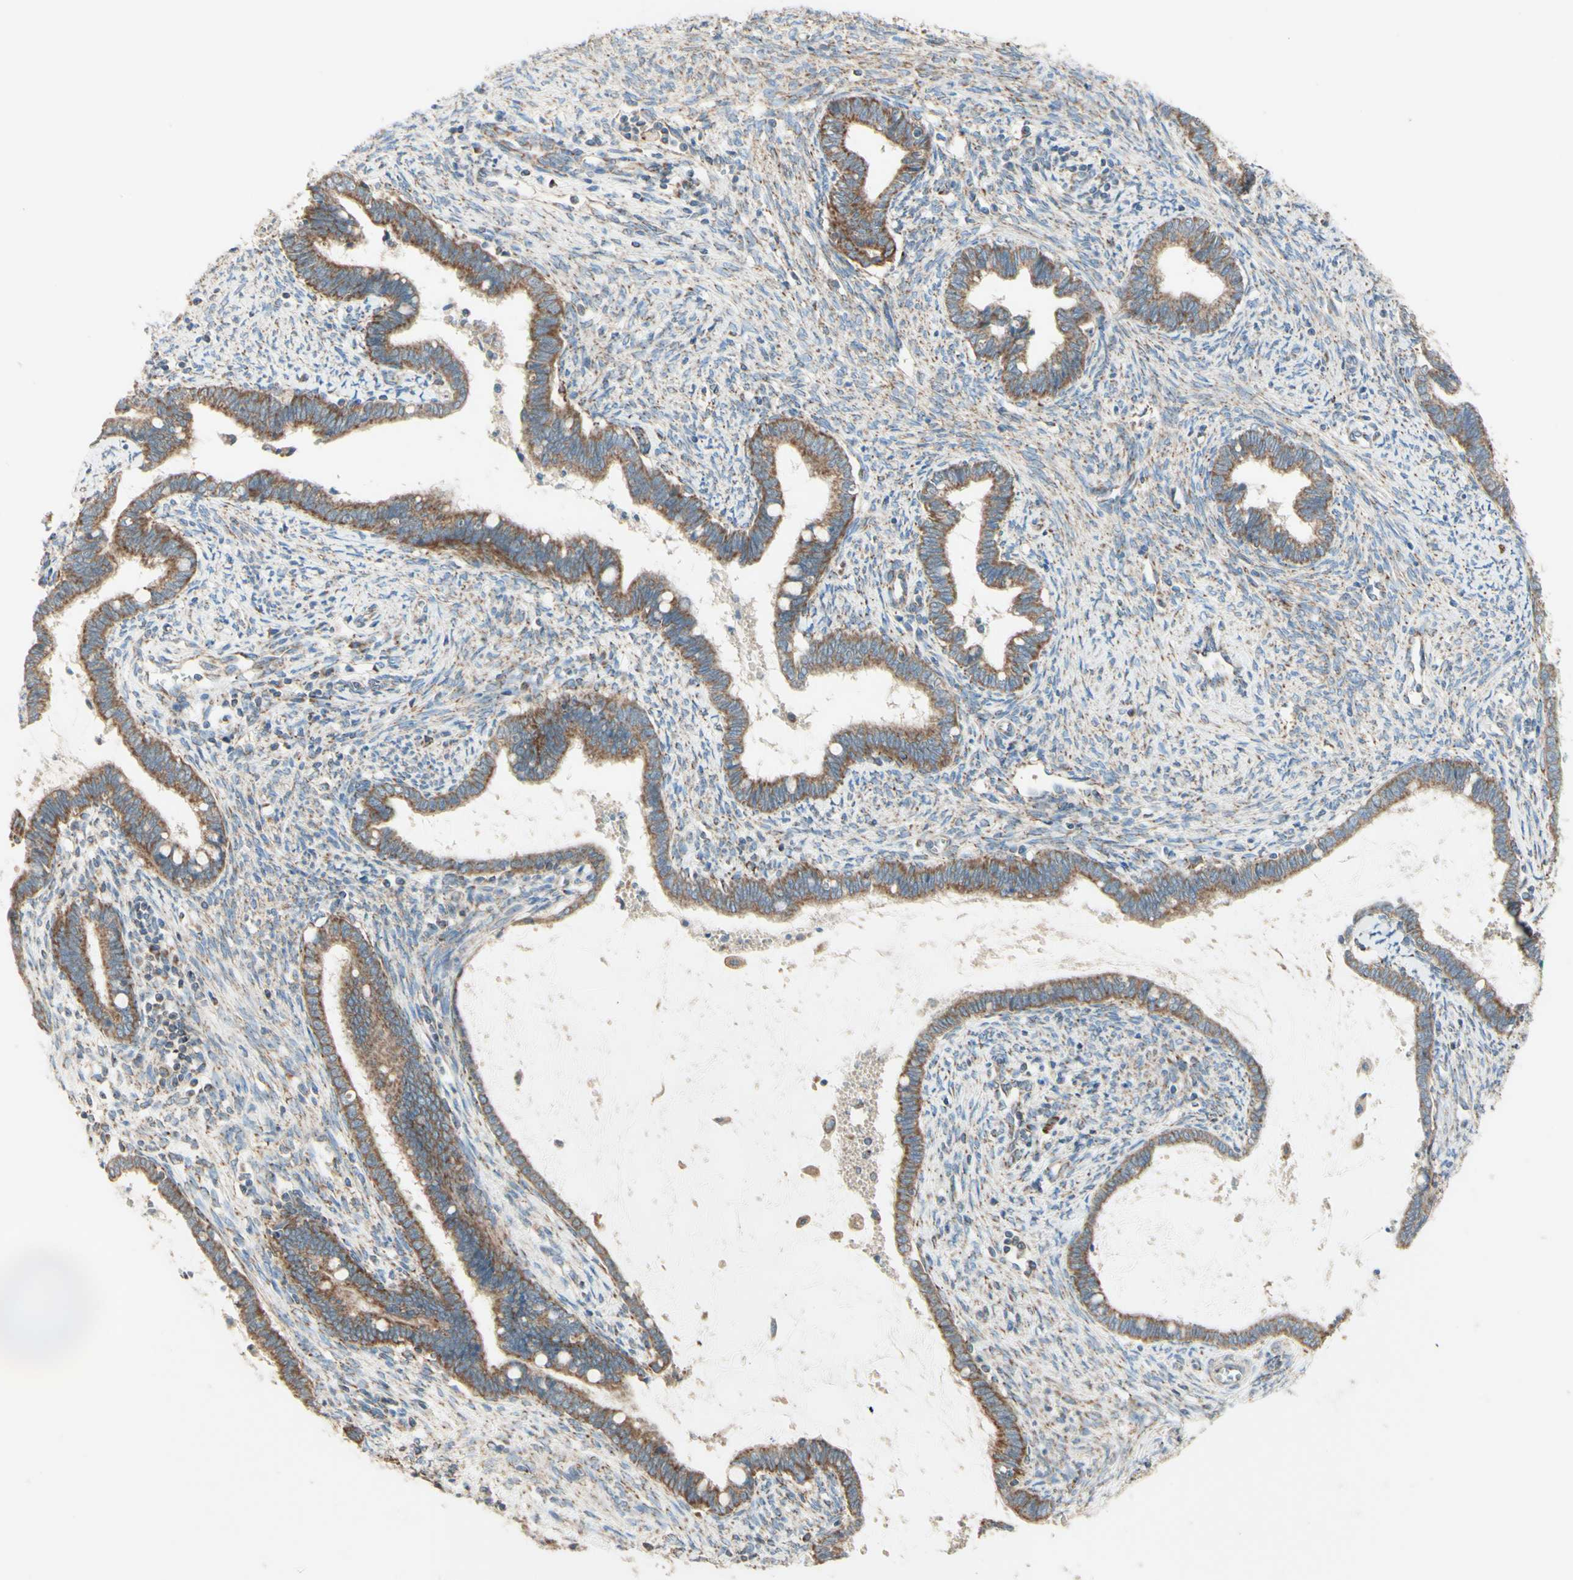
{"staining": {"intensity": "moderate", "quantity": ">75%", "location": "cytoplasmic/membranous"}, "tissue": "cervical cancer", "cell_type": "Tumor cells", "image_type": "cancer", "snomed": [{"axis": "morphology", "description": "Adenocarcinoma, NOS"}, {"axis": "topography", "description": "Cervix"}], "caption": "Immunohistochemistry image of neoplastic tissue: human cervical cancer (adenocarcinoma) stained using immunohistochemistry (IHC) exhibits medium levels of moderate protein expression localized specifically in the cytoplasmic/membranous of tumor cells, appearing as a cytoplasmic/membranous brown color.", "gene": "ARMC10", "patient": {"sex": "female", "age": 44}}